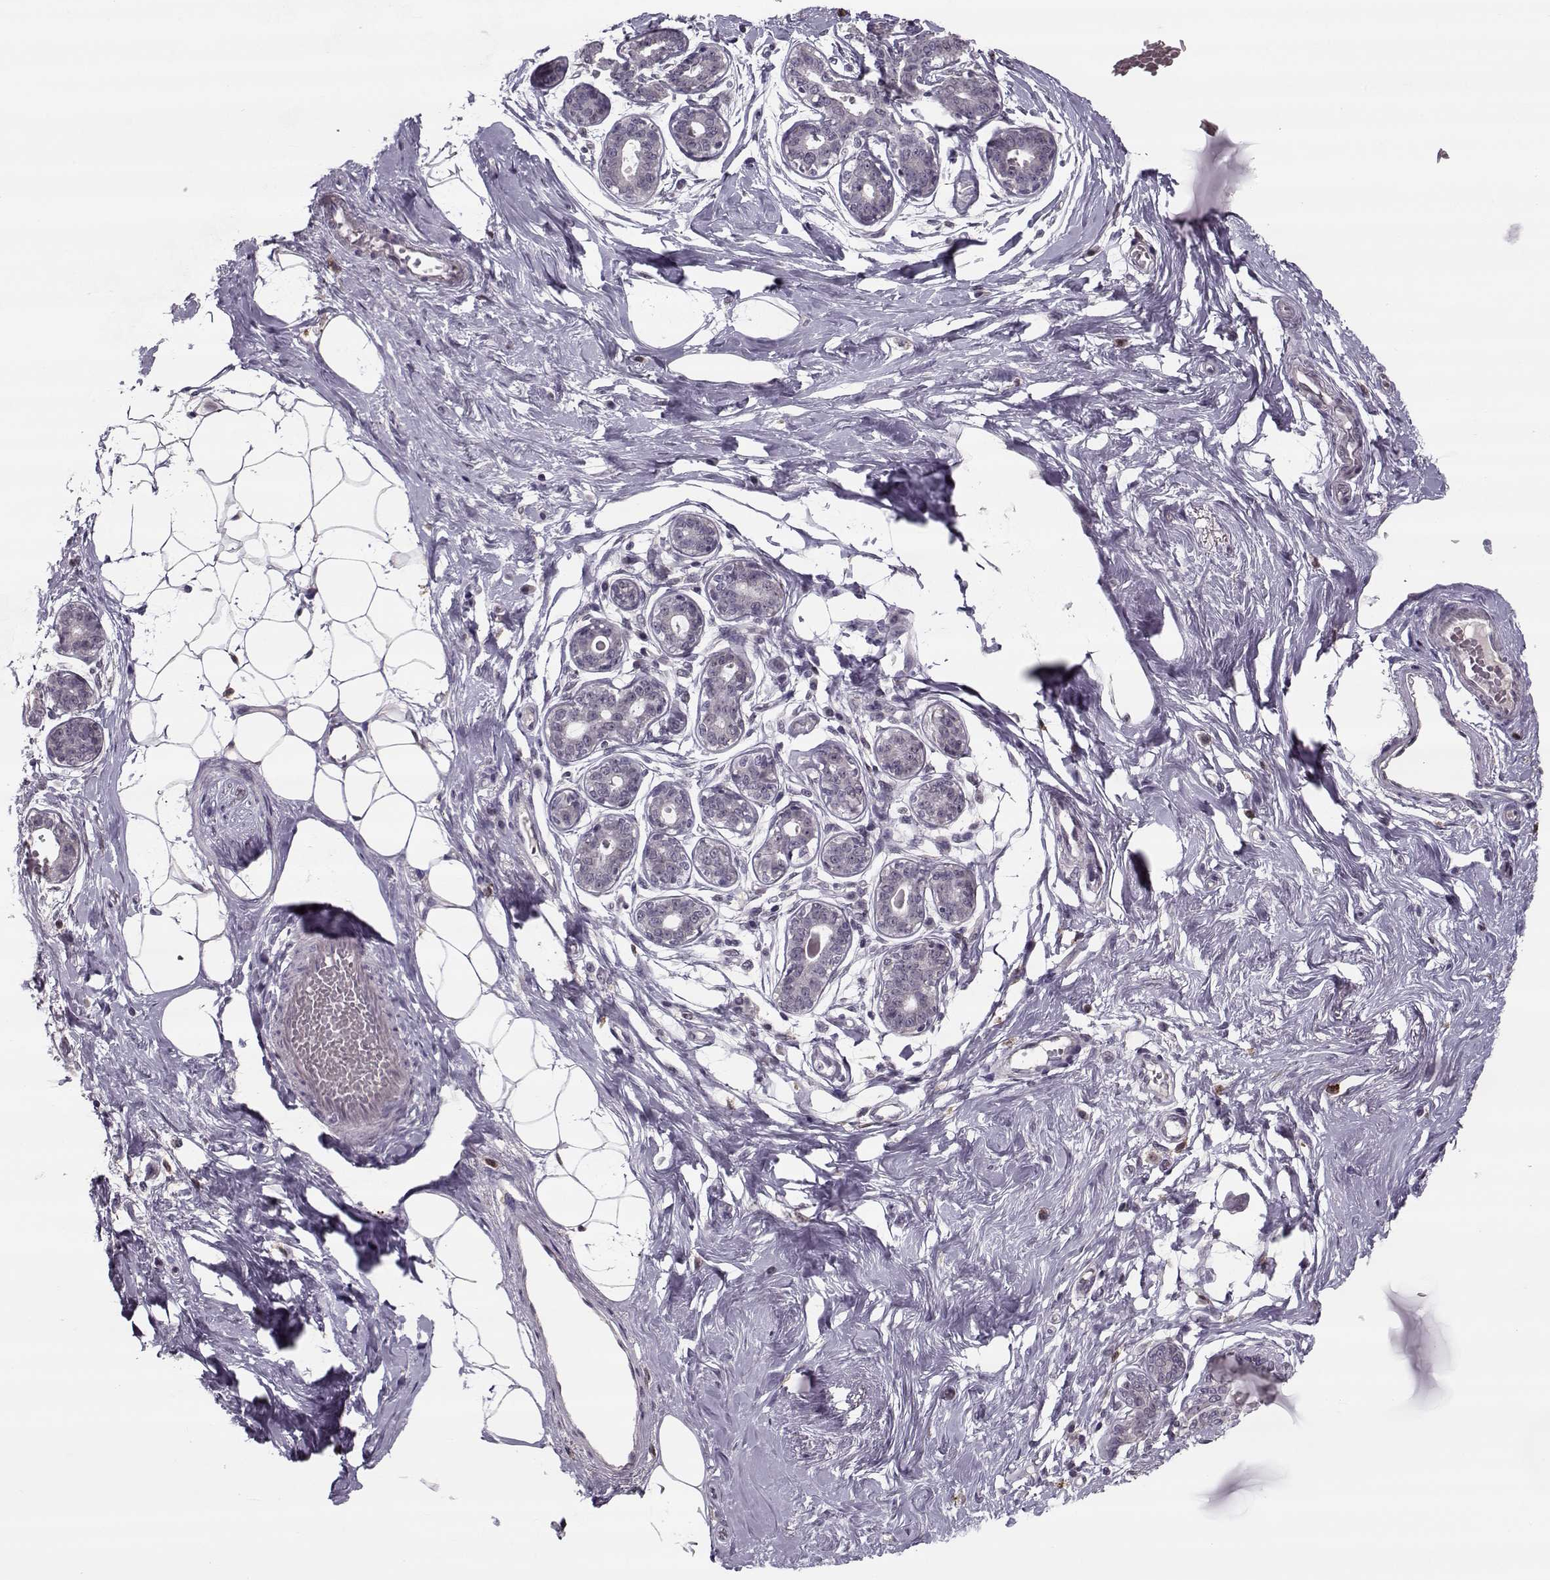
{"staining": {"intensity": "negative", "quantity": "none", "location": "none"}, "tissue": "breast", "cell_type": "Adipocytes", "image_type": "normal", "snomed": [{"axis": "morphology", "description": "Normal tissue, NOS"}, {"axis": "topography", "description": "Skin"}, {"axis": "topography", "description": "Breast"}], "caption": "DAB immunohistochemical staining of benign human breast shows no significant expression in adipocytes.", "gene": "DNAI3", "patient": {"sex": "female", "age": 43}}